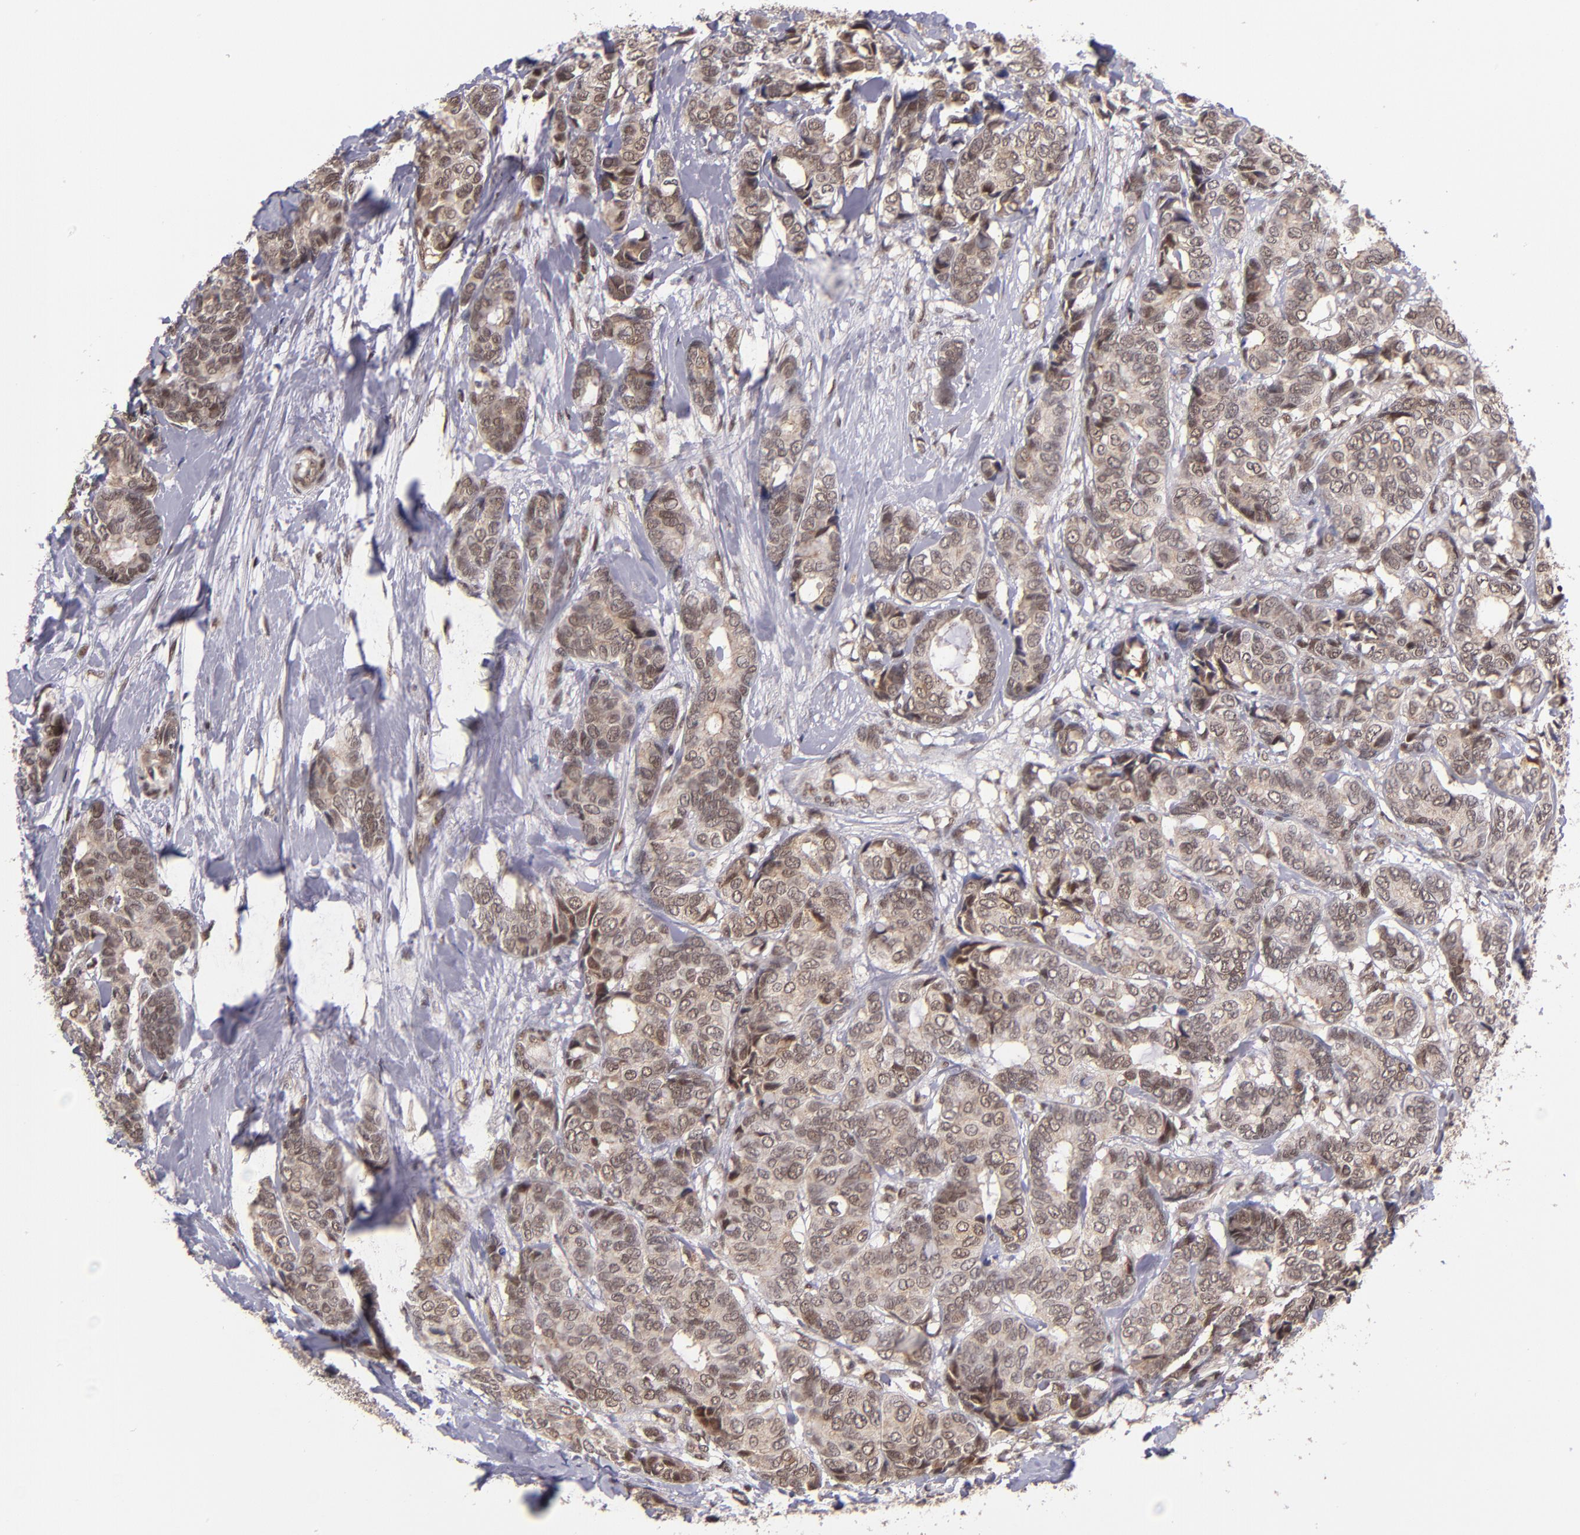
{"staining": {"intensity": "moderate", "quantity": ">75%", "location": "cytoplasmic/membranous,nuclear"}, "tissue": "breast cancer", "cell_type": "Tumor cells", "image_type": "cancer", "snomed": [{"axis": "morphology", "description": "Duct carcinoma"}, {"axis": "topography", "description": "Breast"}], "caption": "Breast invasive ductal carcinoma tissue exhibits moderate cytoplasmic/membranous and nuclear expression in approximately >75% of tumor cells, visualized by immunohistochemistry. Immunohistochemistry stains the protein in brown and the nuclei are stained blue.", "gene": "EP300", "patient": {"sex": "female", "age": 87}}